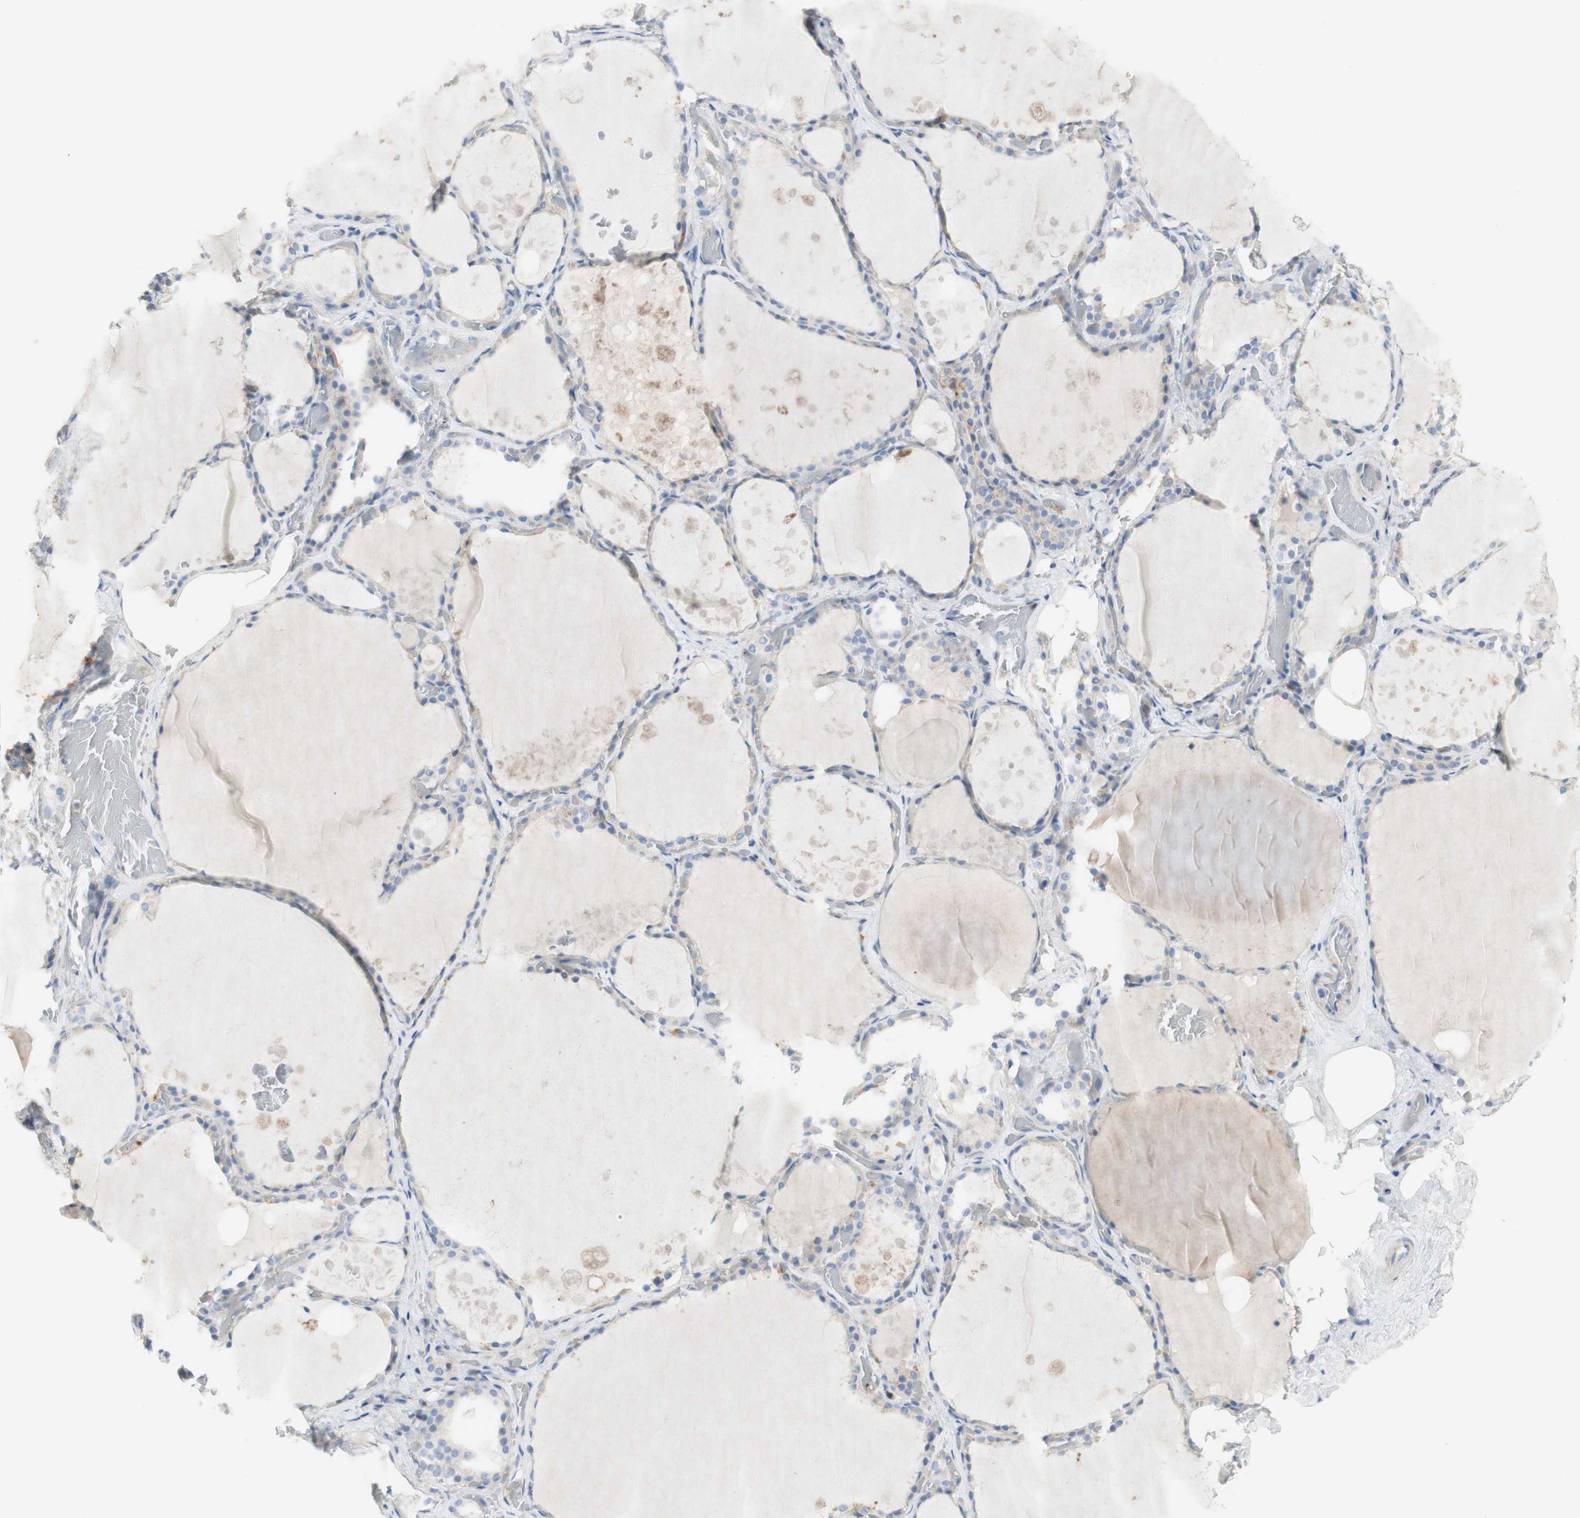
{"staining": {"intensity": "negative", "quantity": "none", "location": "none"}, "tissue": "thyroid gland", "cell_type": "Glandular cells", "image_type": "normal", "snomed": [{"axis": "morphology", "description": "Normal tissue, NOS"}, {"axis": "topography", "description": "Thyroid gland"}], "caption": "Immunohistochemistry of unremarkable thyroid gland shows no expression in glandular cells.", "gene": "MANEA", "patient": {"sex": "male", "age": 61}}